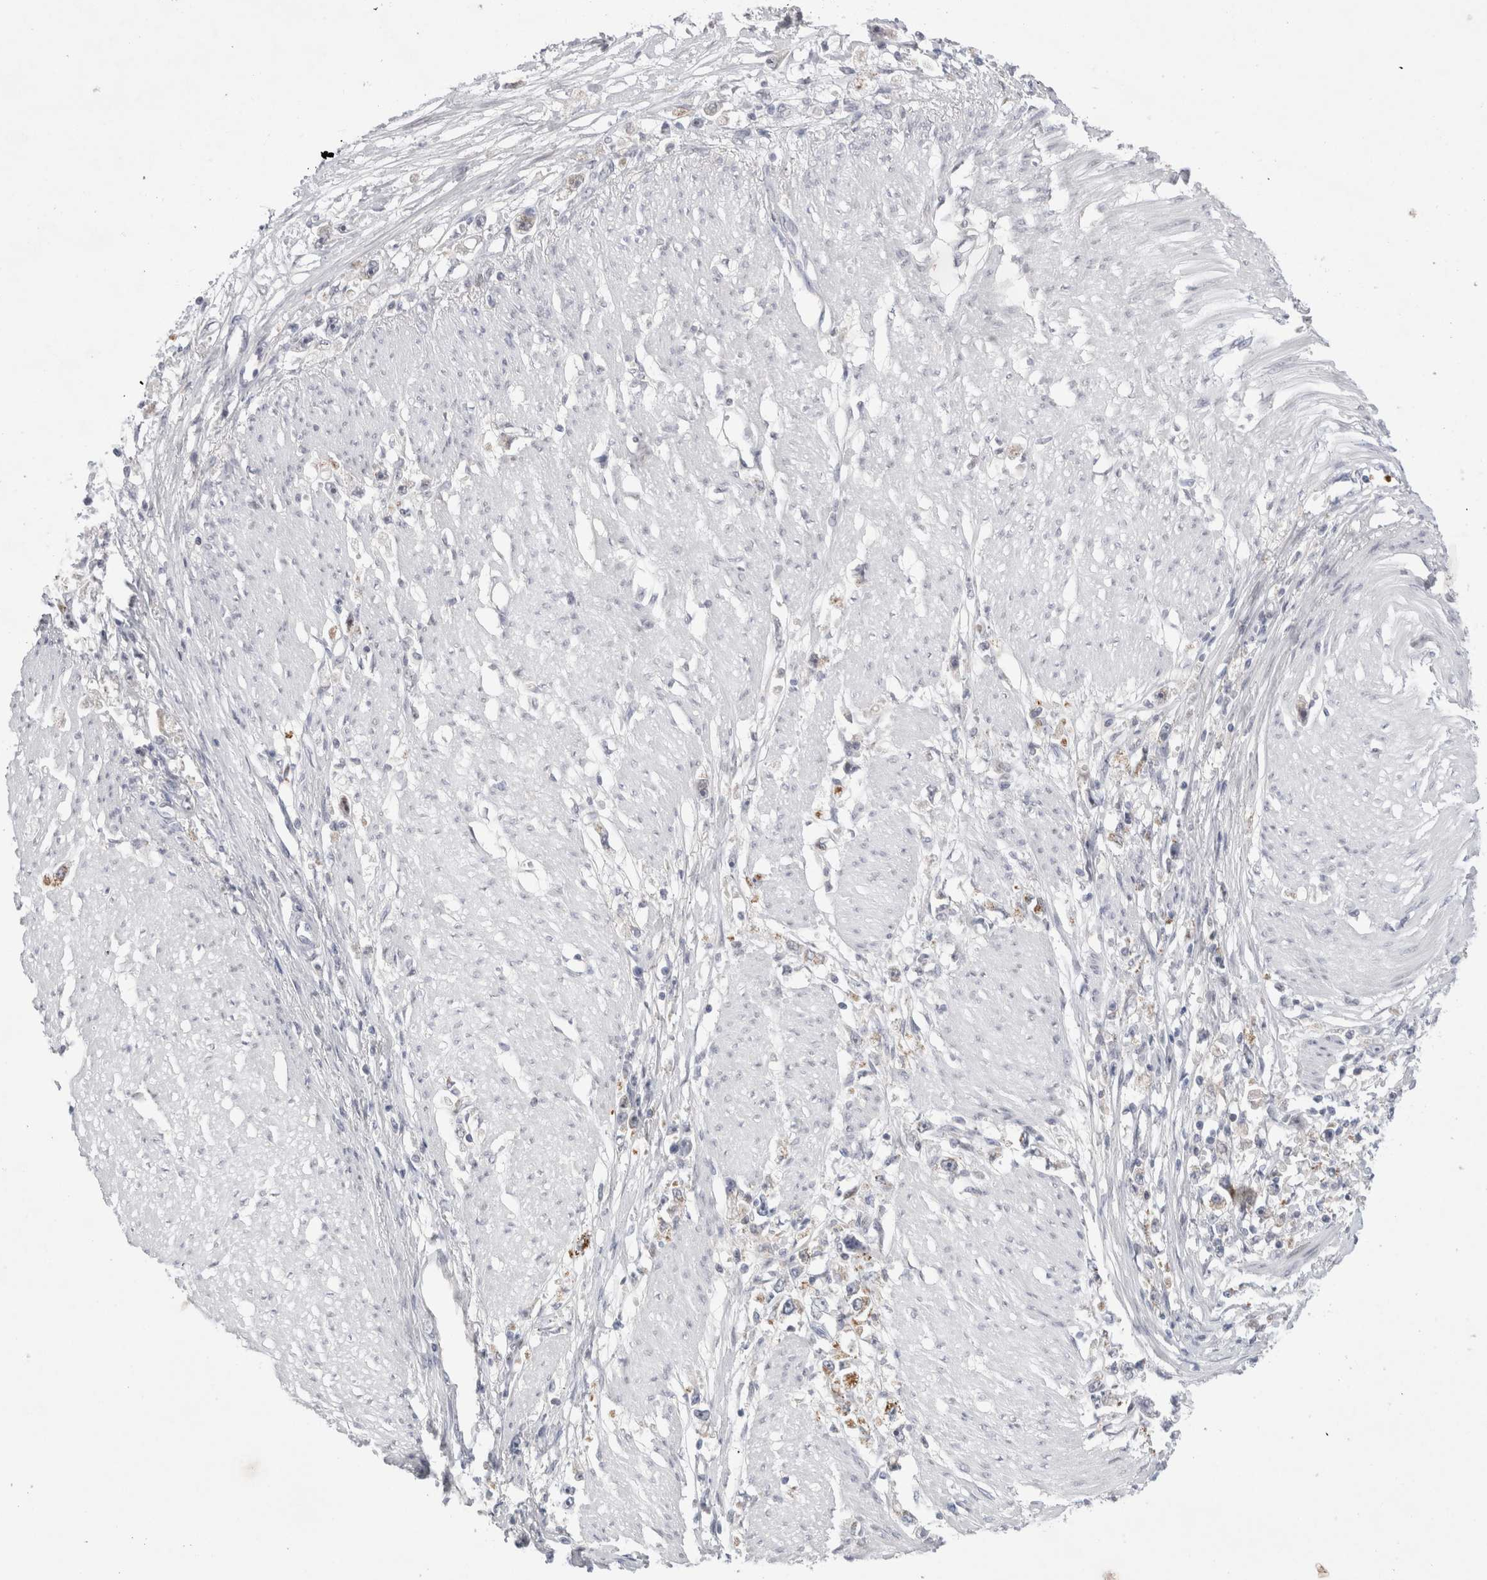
{"staining": {"intensity": "negative", "quantity": "none", "location": "none"}, "tissue": "stomach cancer", "cell_type": "Tumor cells", "image_type": "cancer", "snomed": [{"axis": "morphology", "description": "Adenocarcinoma, NOS"}, {"axis": "topography", "description": "Stomach"}], "caption": "There is no significant staining in tumor cells of stomach cancer (adenocarcinoma).", "gene": "CERS5", "patient": {"sex": "female", "age": 59}}